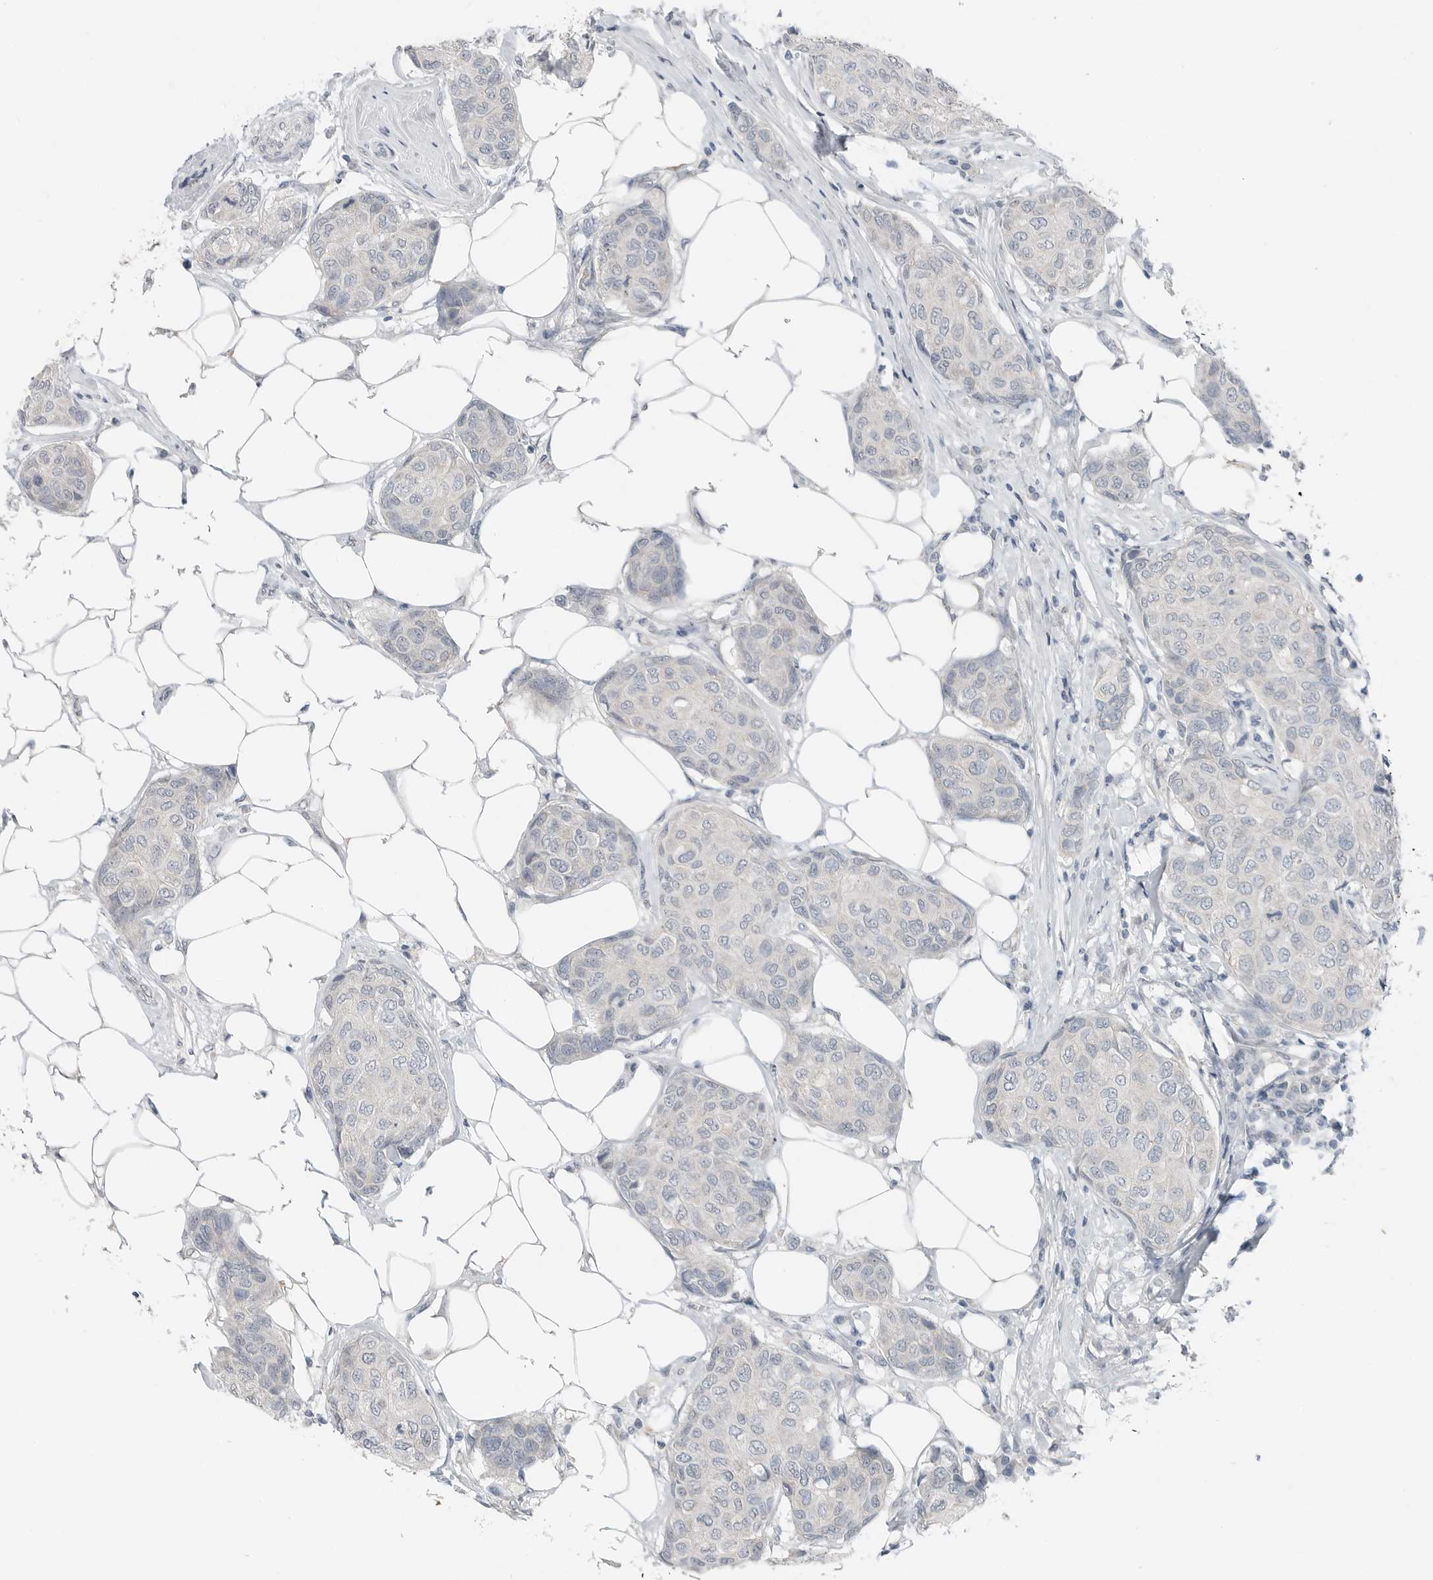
{"staining": {"intensity": "negative", "quantity": "none", "location": "none"}, "tissue": "breast cancer", "cell_type": "Tumor cells", "image_type": "cancer", "snomed": [{"axis": "morphology", "description": "Duct carcinoma"}, {"axis": "topography", "description": "Breast"}], "caption": "DAB (3,3'-diaminobenzidine) immunohistochemical staining of human breast intraductal carcinoma demonstrates no significant positivity in tumor cells.", "gene": "FCRLB", "patient": {"sex": "female", "age": 80}}